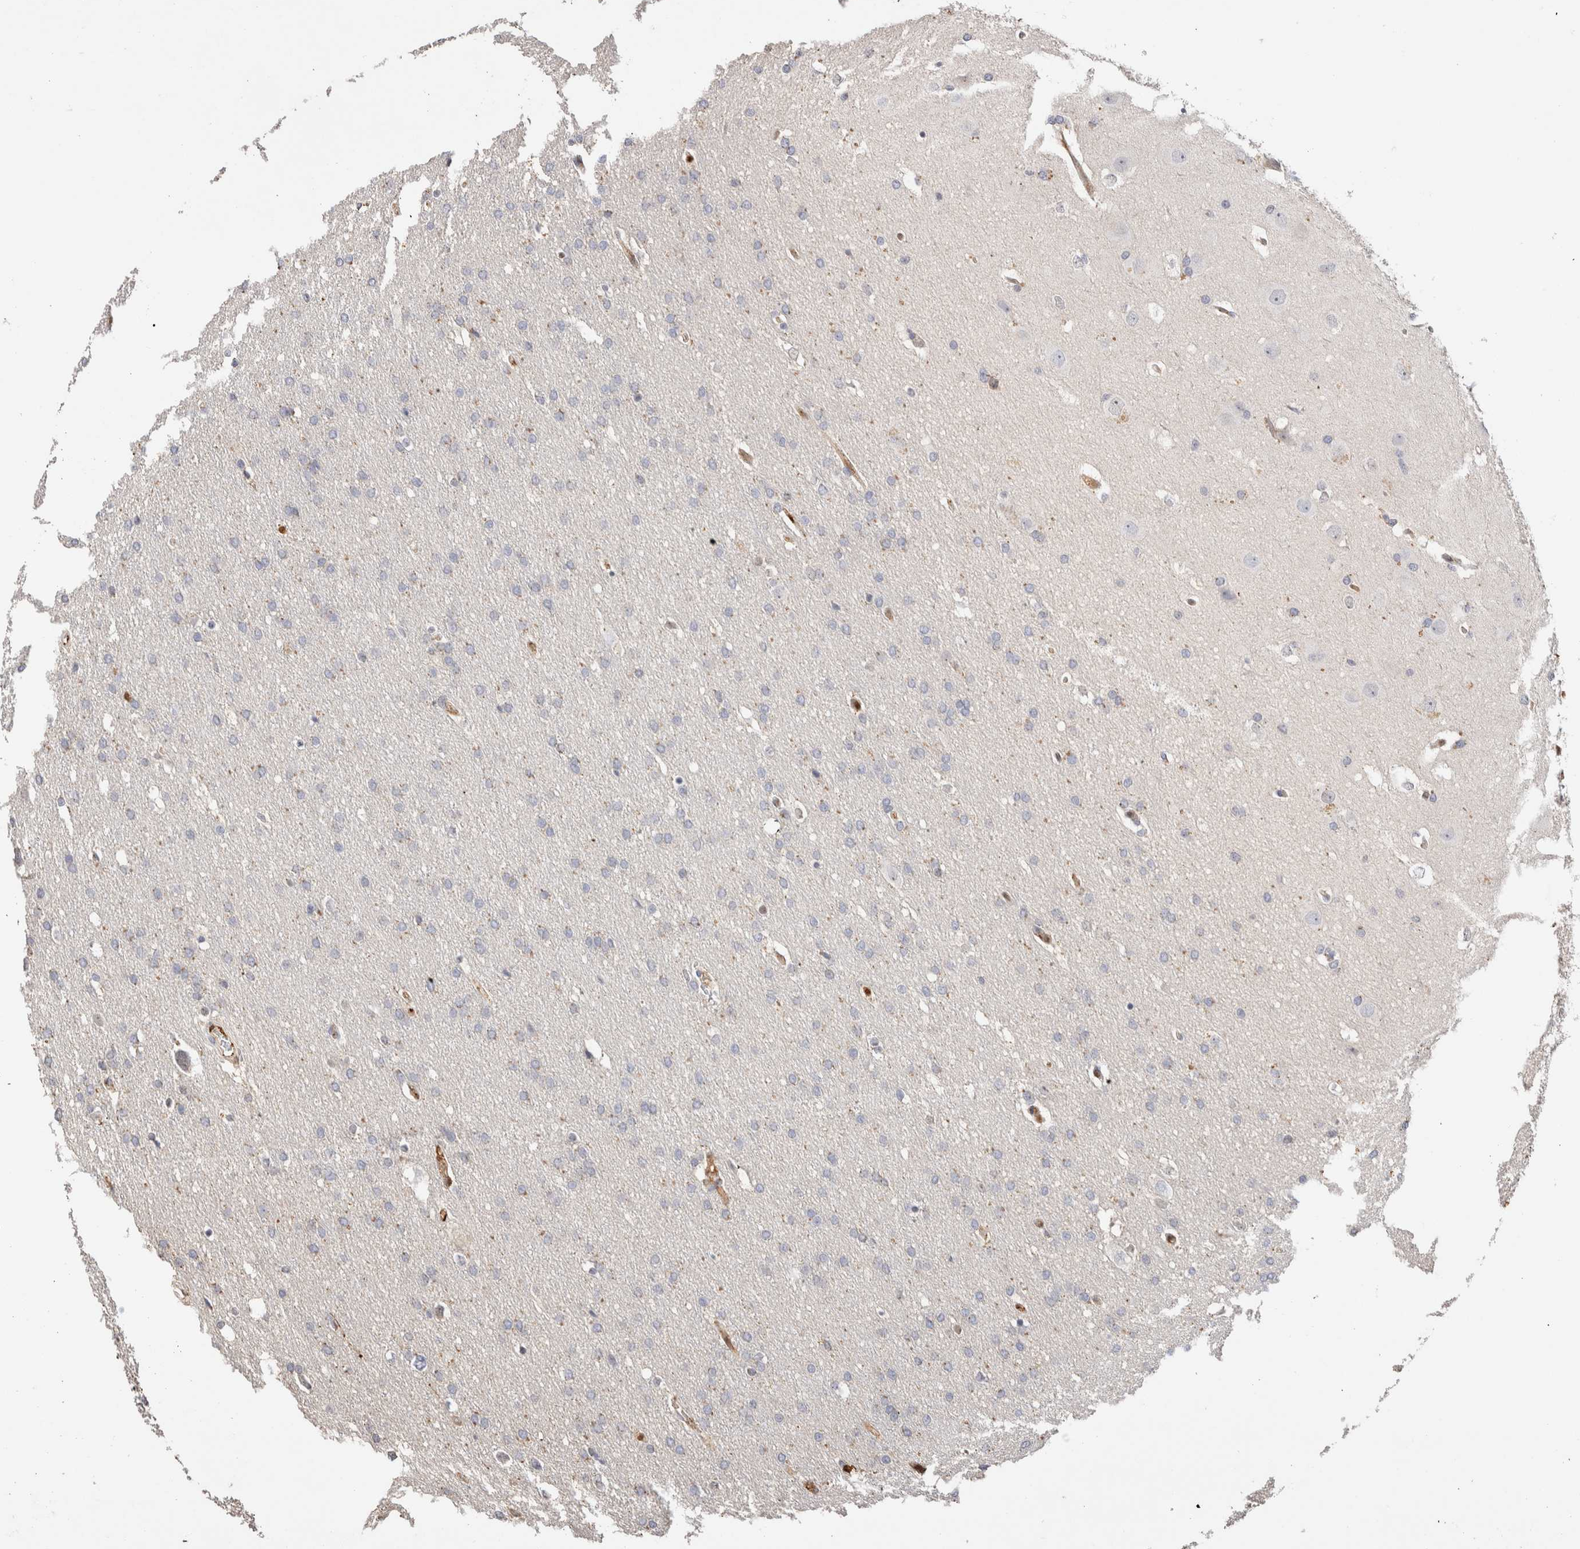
{"staining": {"intensity": "negative", "quantity": "none", "location": "none"}, "tissue": "glioma", "cell_type": "Tumor cells", "image_type": "cancer", "snomed": [{"axis": "morphology", "description": "Glioma, malignant, Low grade"}, {"axis": "topography", "description": "Brain"}], "caption": "High power microscopy micrograph of an immunohistochemistry (IHC) image of malignant low-grade glioma, revealing no significant expression in tumor cells.", "gene": "NSMAF", "patient": {"sex": "female", "age": 37}}